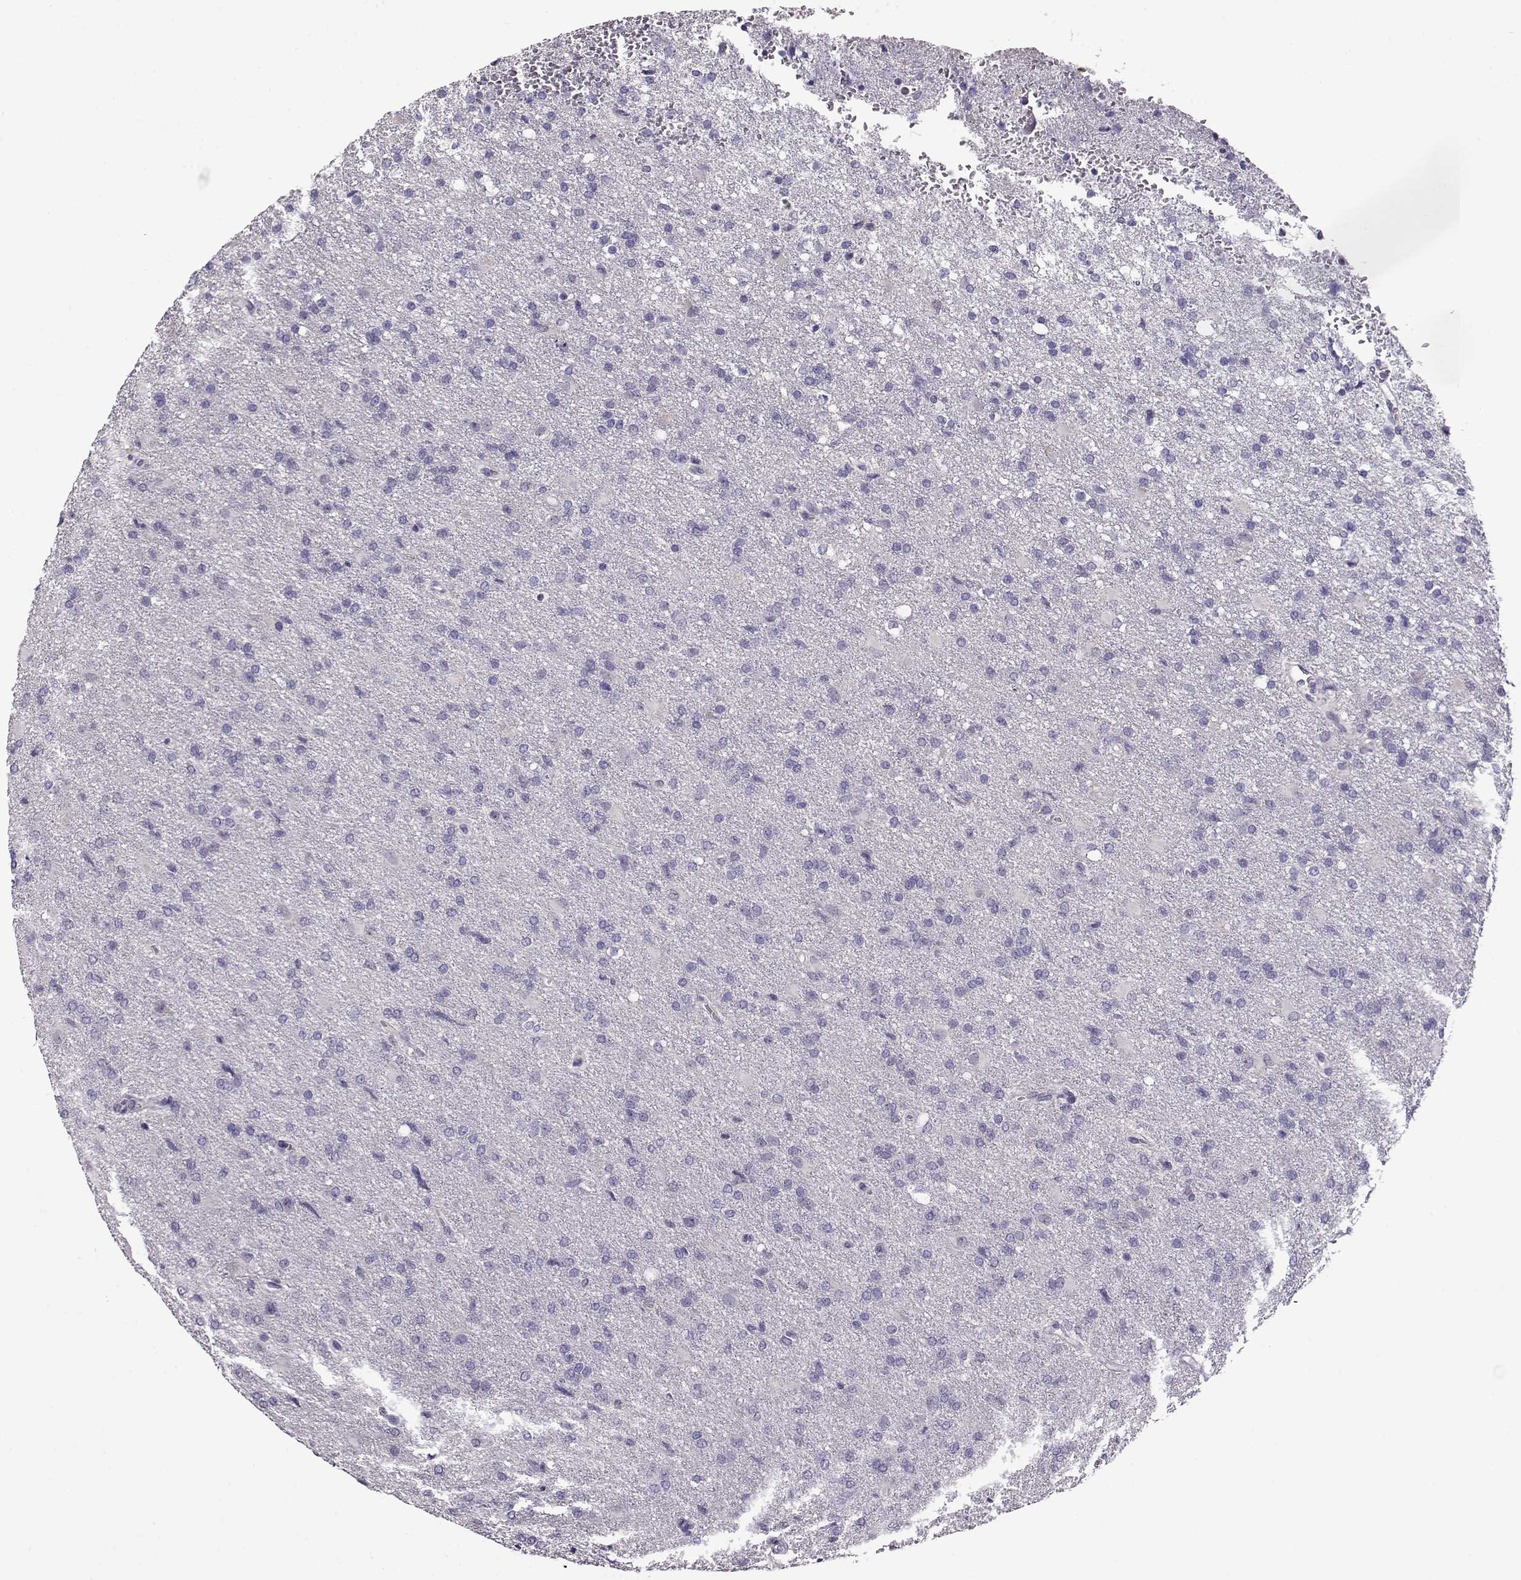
{"staining": {"intensity": "negative", "quantity": "none", "location": "none"}, "tissue": "glioma", "cell_type": "Tumor cells", "image_type": "cancer", "snomed": [{"axis": "morphology", "description": "Glioma, malignant, High grade"}, {"axis": "topography", "description": "Brain"}], "caption": "Photomicrograph shows no protein staining in tumor cells of malignant high-grade glioma tissue. (DAB (3,3'-diaminobenzidine) immunohistochemistry (IHC) visualized using brightfield microscopy, high magnification).", "gene": "CCR8", "patient": {"sex": "male", "age": 68}}